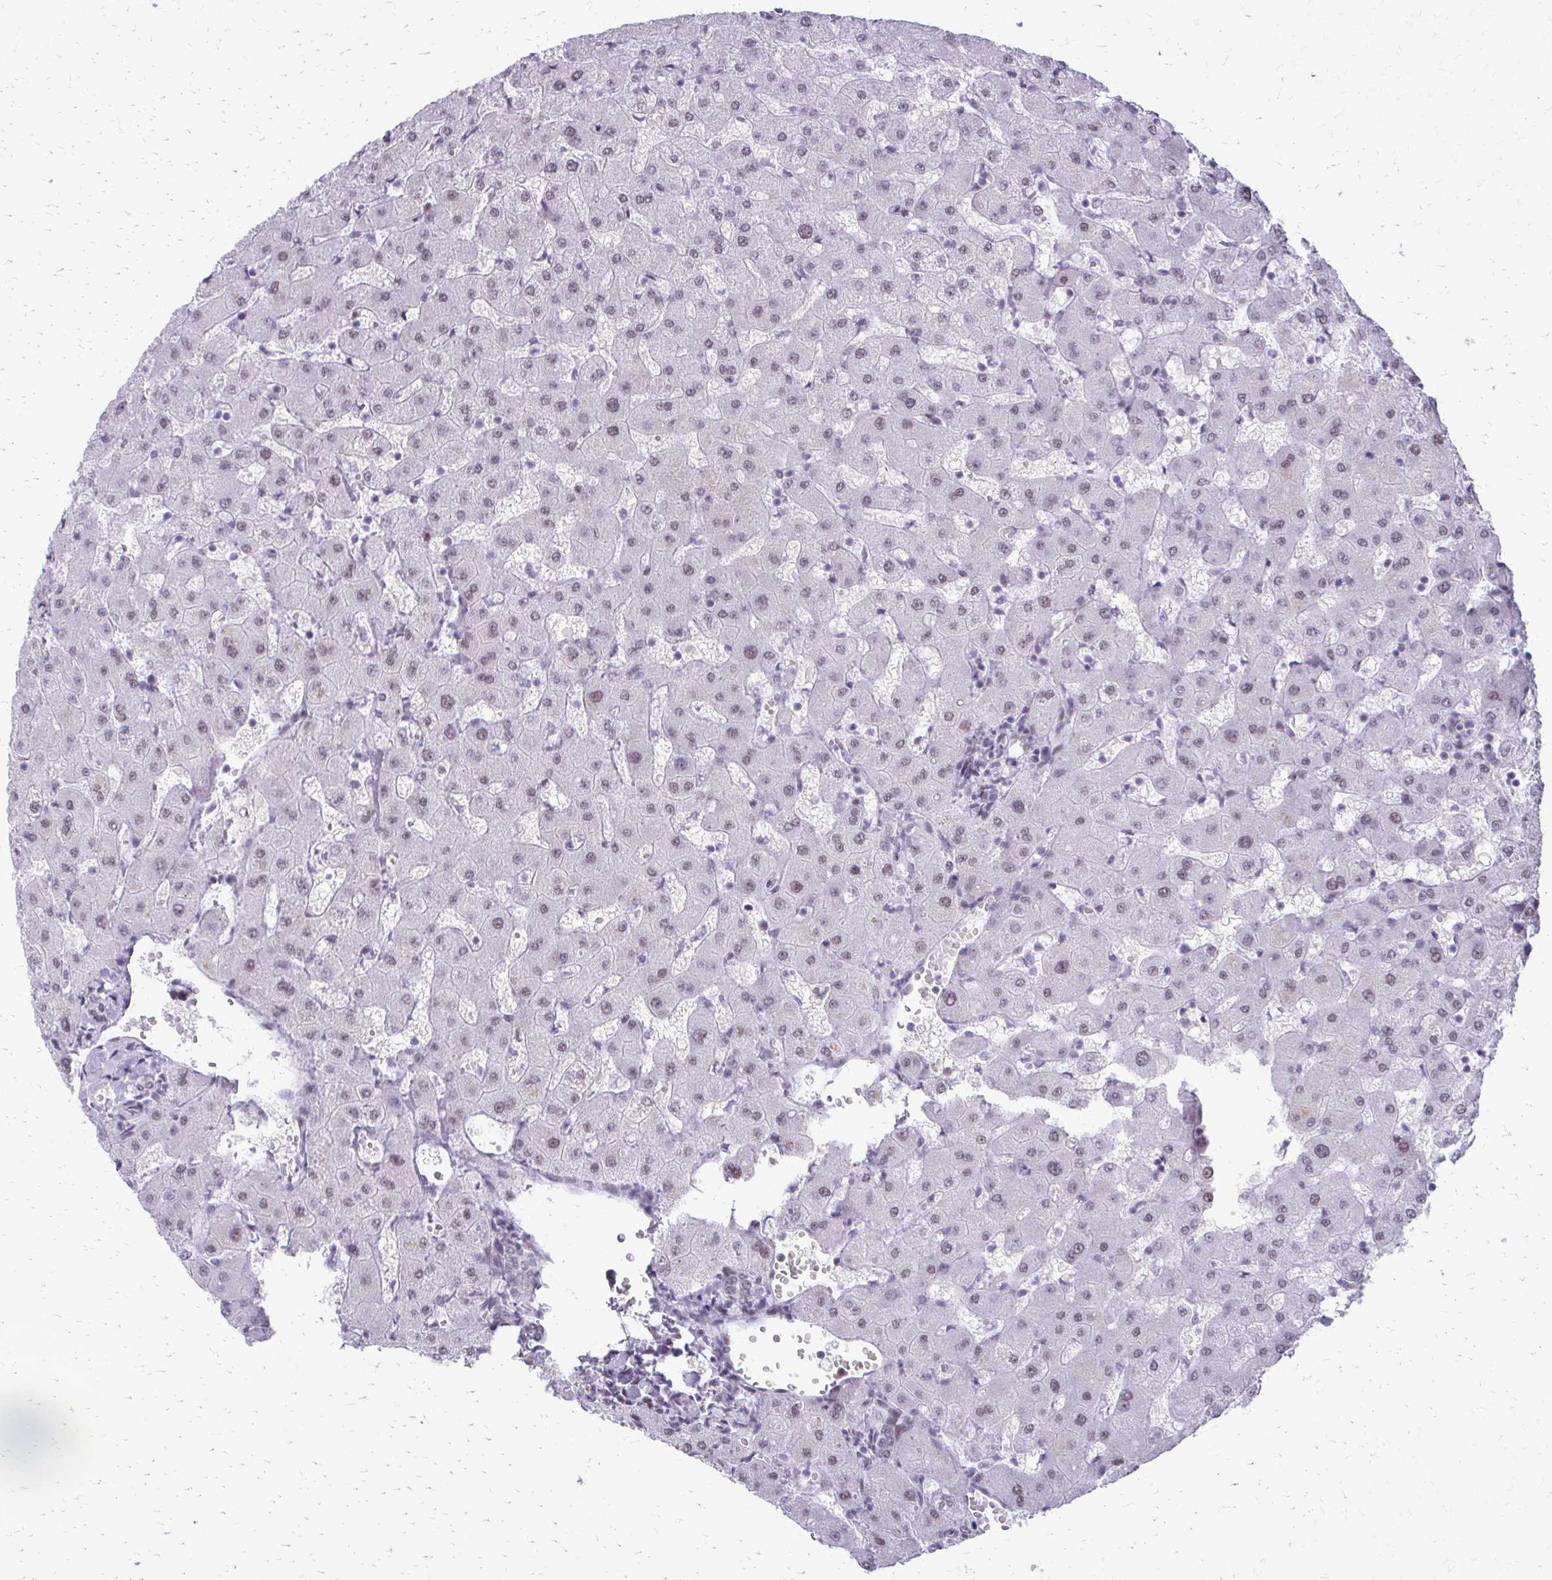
{"staining": {"intensity": "weak", "quantity": "<25%", "location": "nuclear"}, "tissue": "liver", "cell_type": "Cholangiocytes", "image_type": "normal", "snomed": [{"axis": "morphology", "description": "Normal tissue, NOS"}, {"axis": "topography", "description": "Liver"}], "caption": "Immunohistochemistry (IHC) image of unremarkable liver: liver stained with DAB exhibits no significant protein staining in cholangiocytes.", "gene": "SS18", "patient": {"sex": "female", "age": 63}}